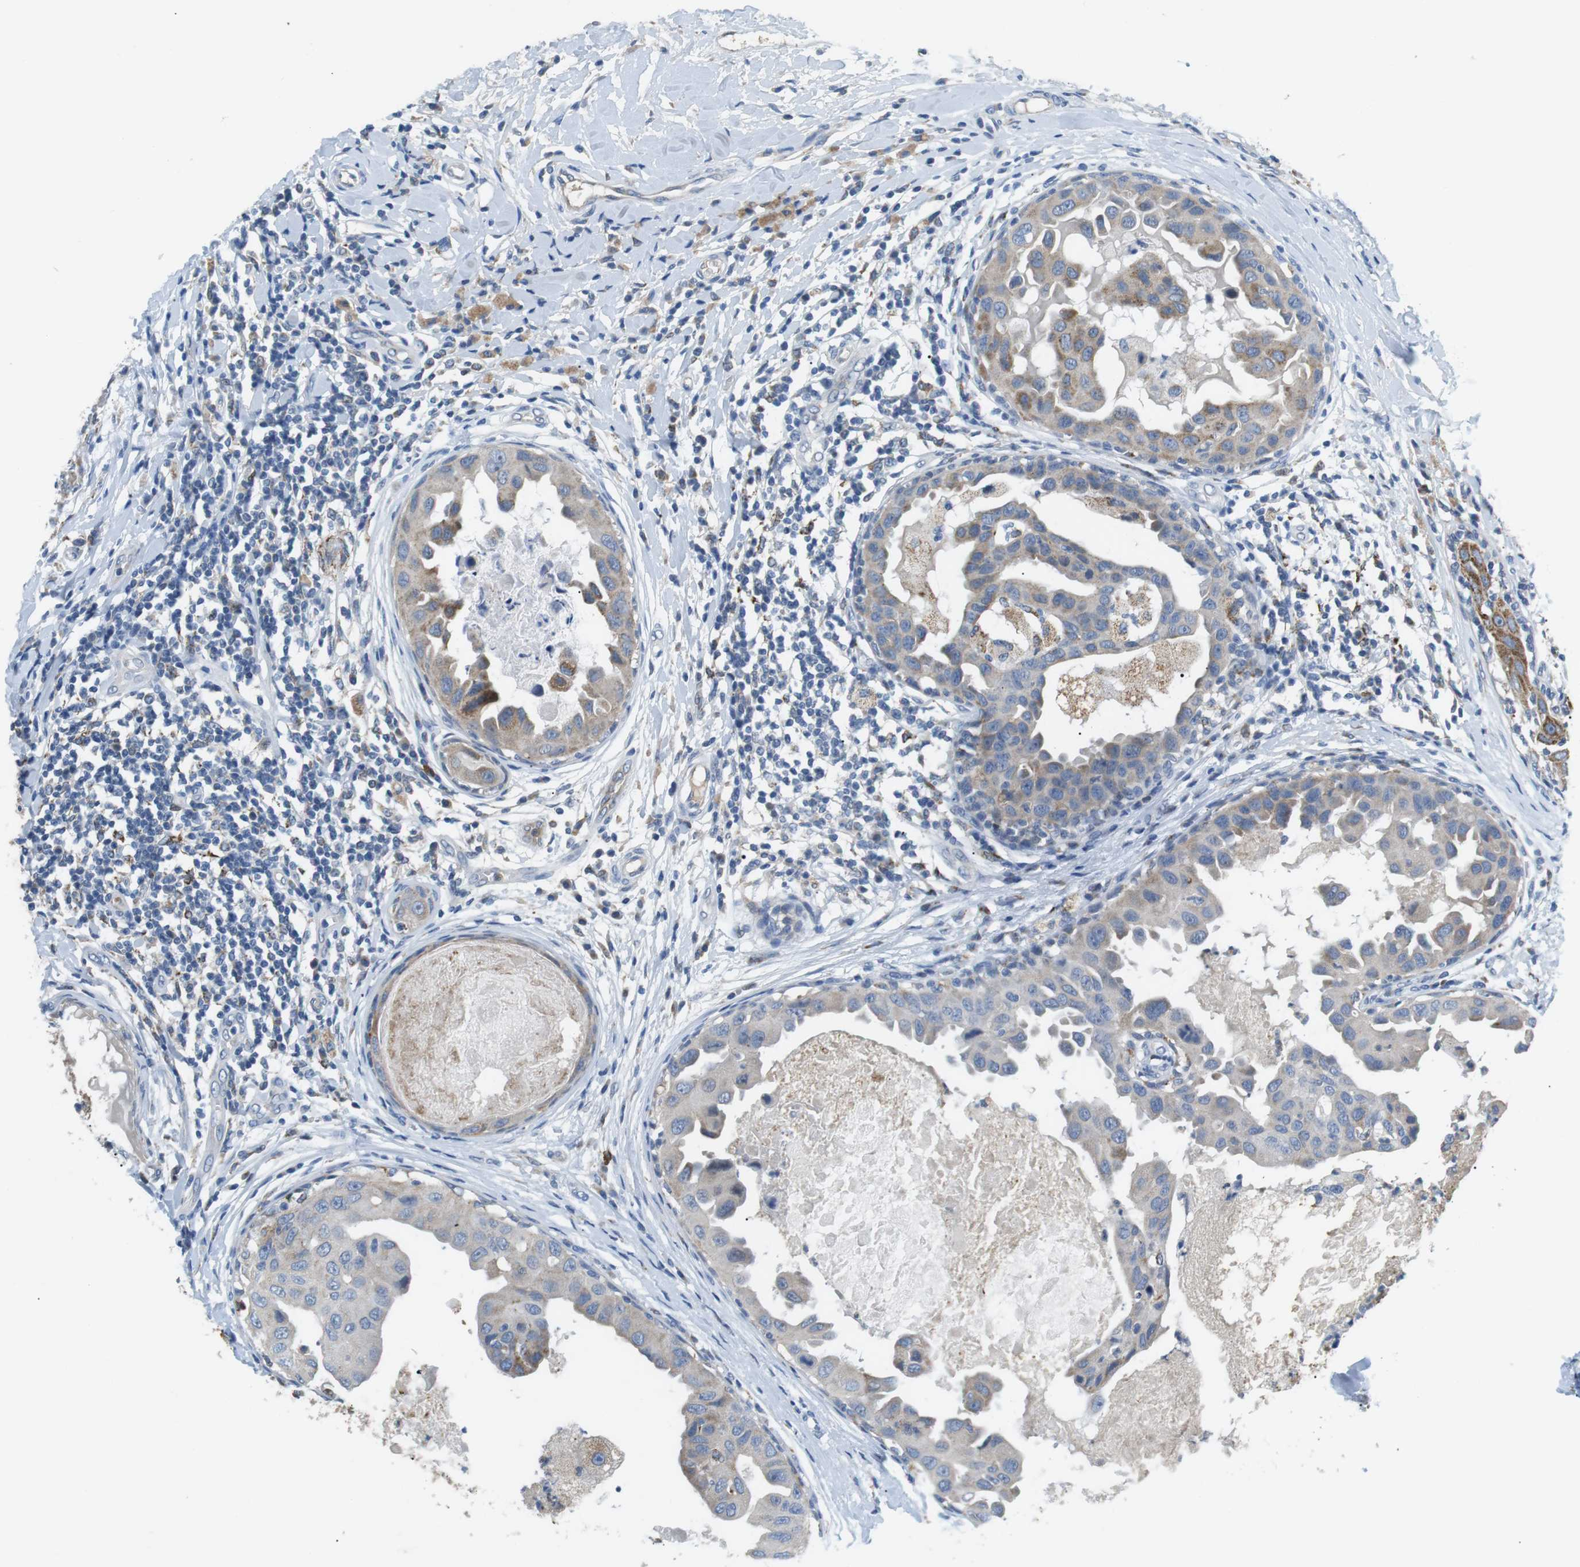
{"staining": {"intensity": "weak", "quantity": "25%-75%", "location": "cytoplasmic/membranous"}, "tissue": "breast cancer", "cell_type": "Tumor cells", "image_type": "cancer", "snomed": [{"axis": "morphology", "description": "Duct carcinoma"}, {"axis": "topography", "description": "Breast"}], "caption": "Breast cancer was stained to show a protein in brown. There is low levels of weak cytoplasmic/membranous expression in about 25%-75% of tumor cells. The staining was performed using DAB (3,3'-diaminobenzidine), with brown indicating positive protein expression. Nuclei are stained blue with hematoxylin.", "gene": "CD300E", "patient": {"sex": "female", "age": 27}}